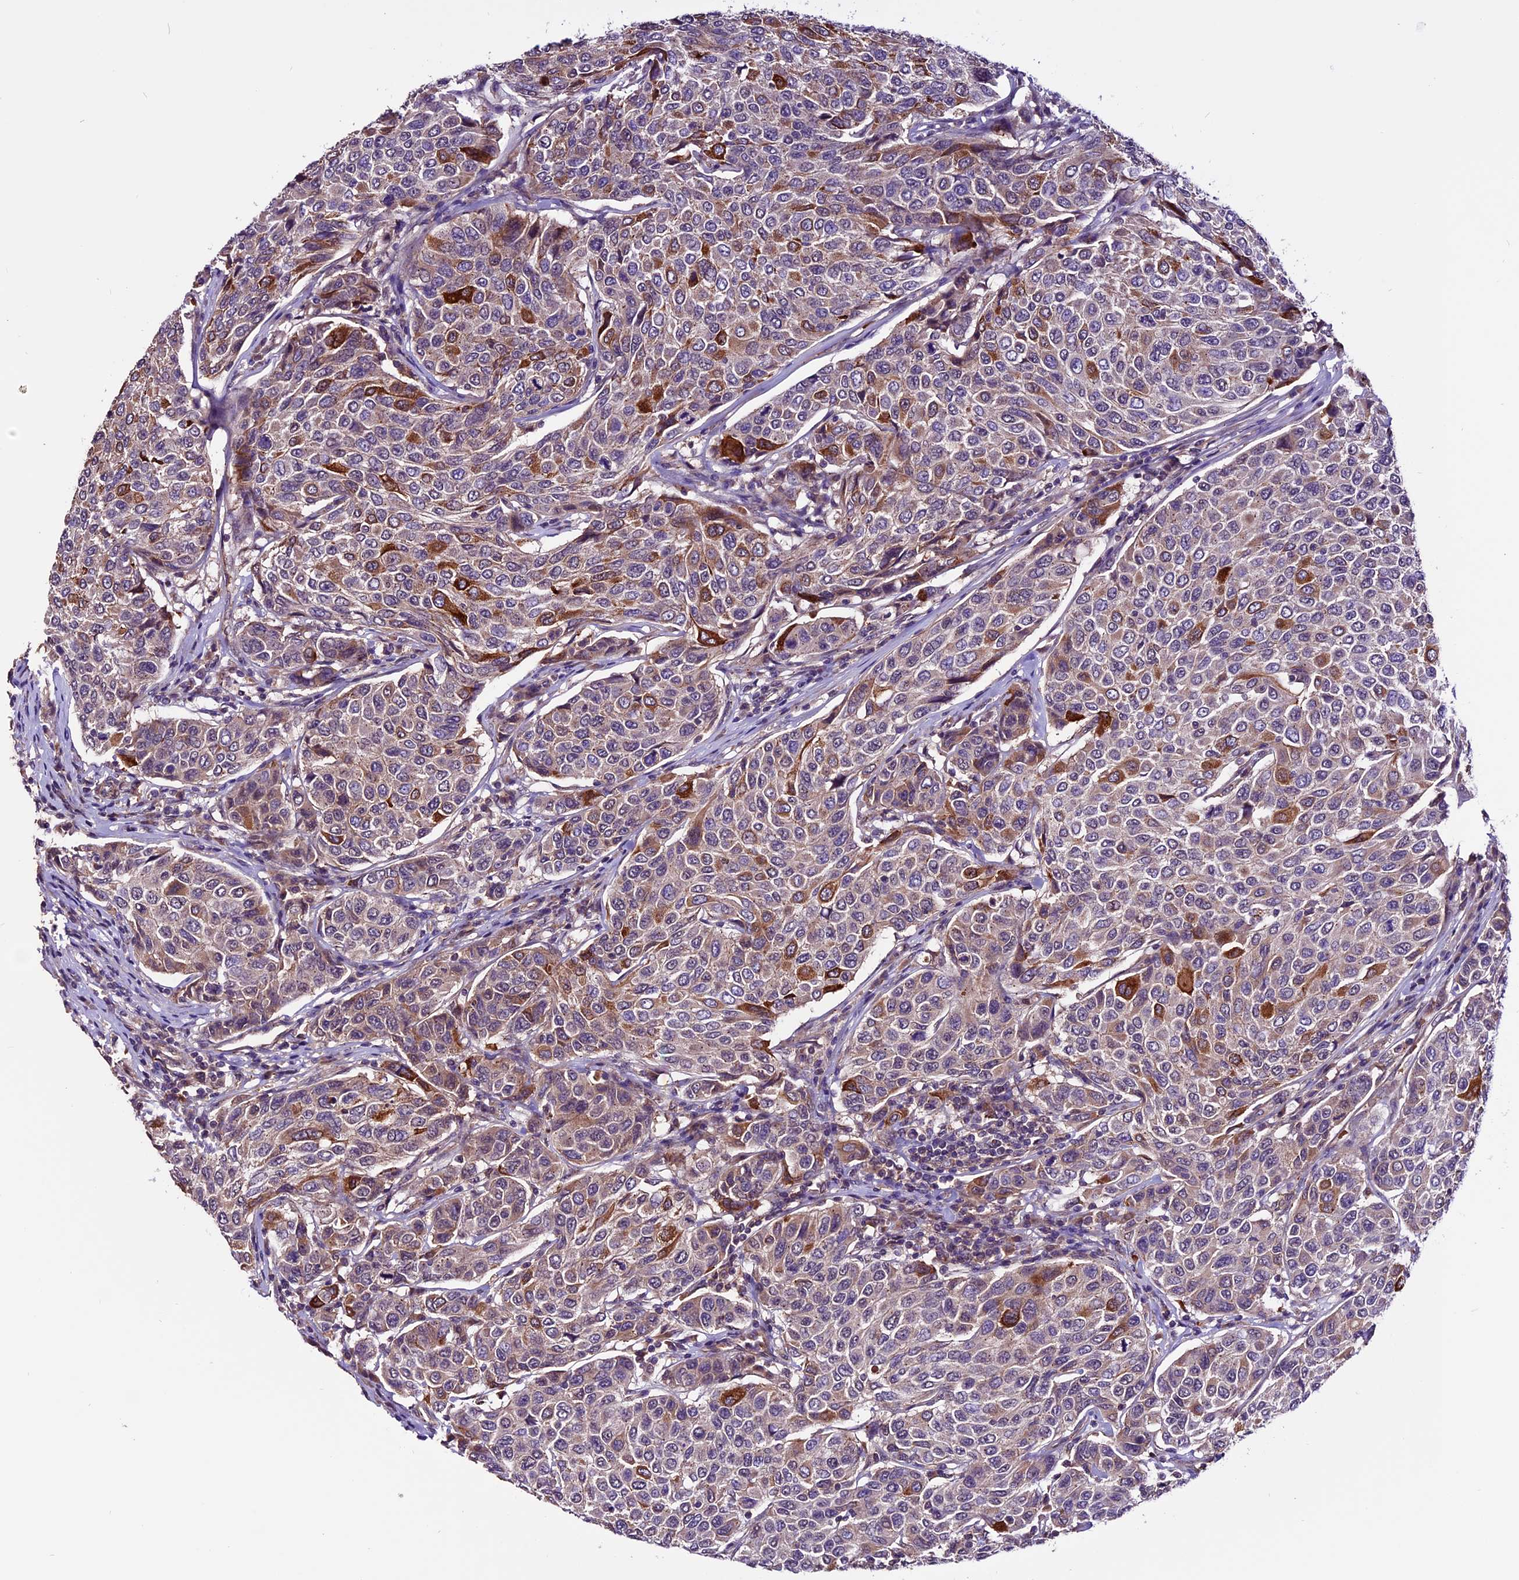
{"staining": {"intensity": "strong", "quantity": "<25%", "location": "cytoplasmic/membranous"}, "tissue": "breast cancer", "cell_type": "Tumor cells", "image_type": "cancer", "snomed": [{"axis": "morphology", "description": "Duct carcinoma"}, {"axis": "topography", "description": "Breast"}], "caption": "Breast cancer tissue demonstrates strong cytoplasmic/membranous positivity in about <25% of tumor cells The staining was performed using DAB to visualize the protein expression in brown, while the nuclei were stained in blue with hematoxylin (Magnification: 20x).", "gene": "RINL", "patient": {"sex": "female", "age": 55}}